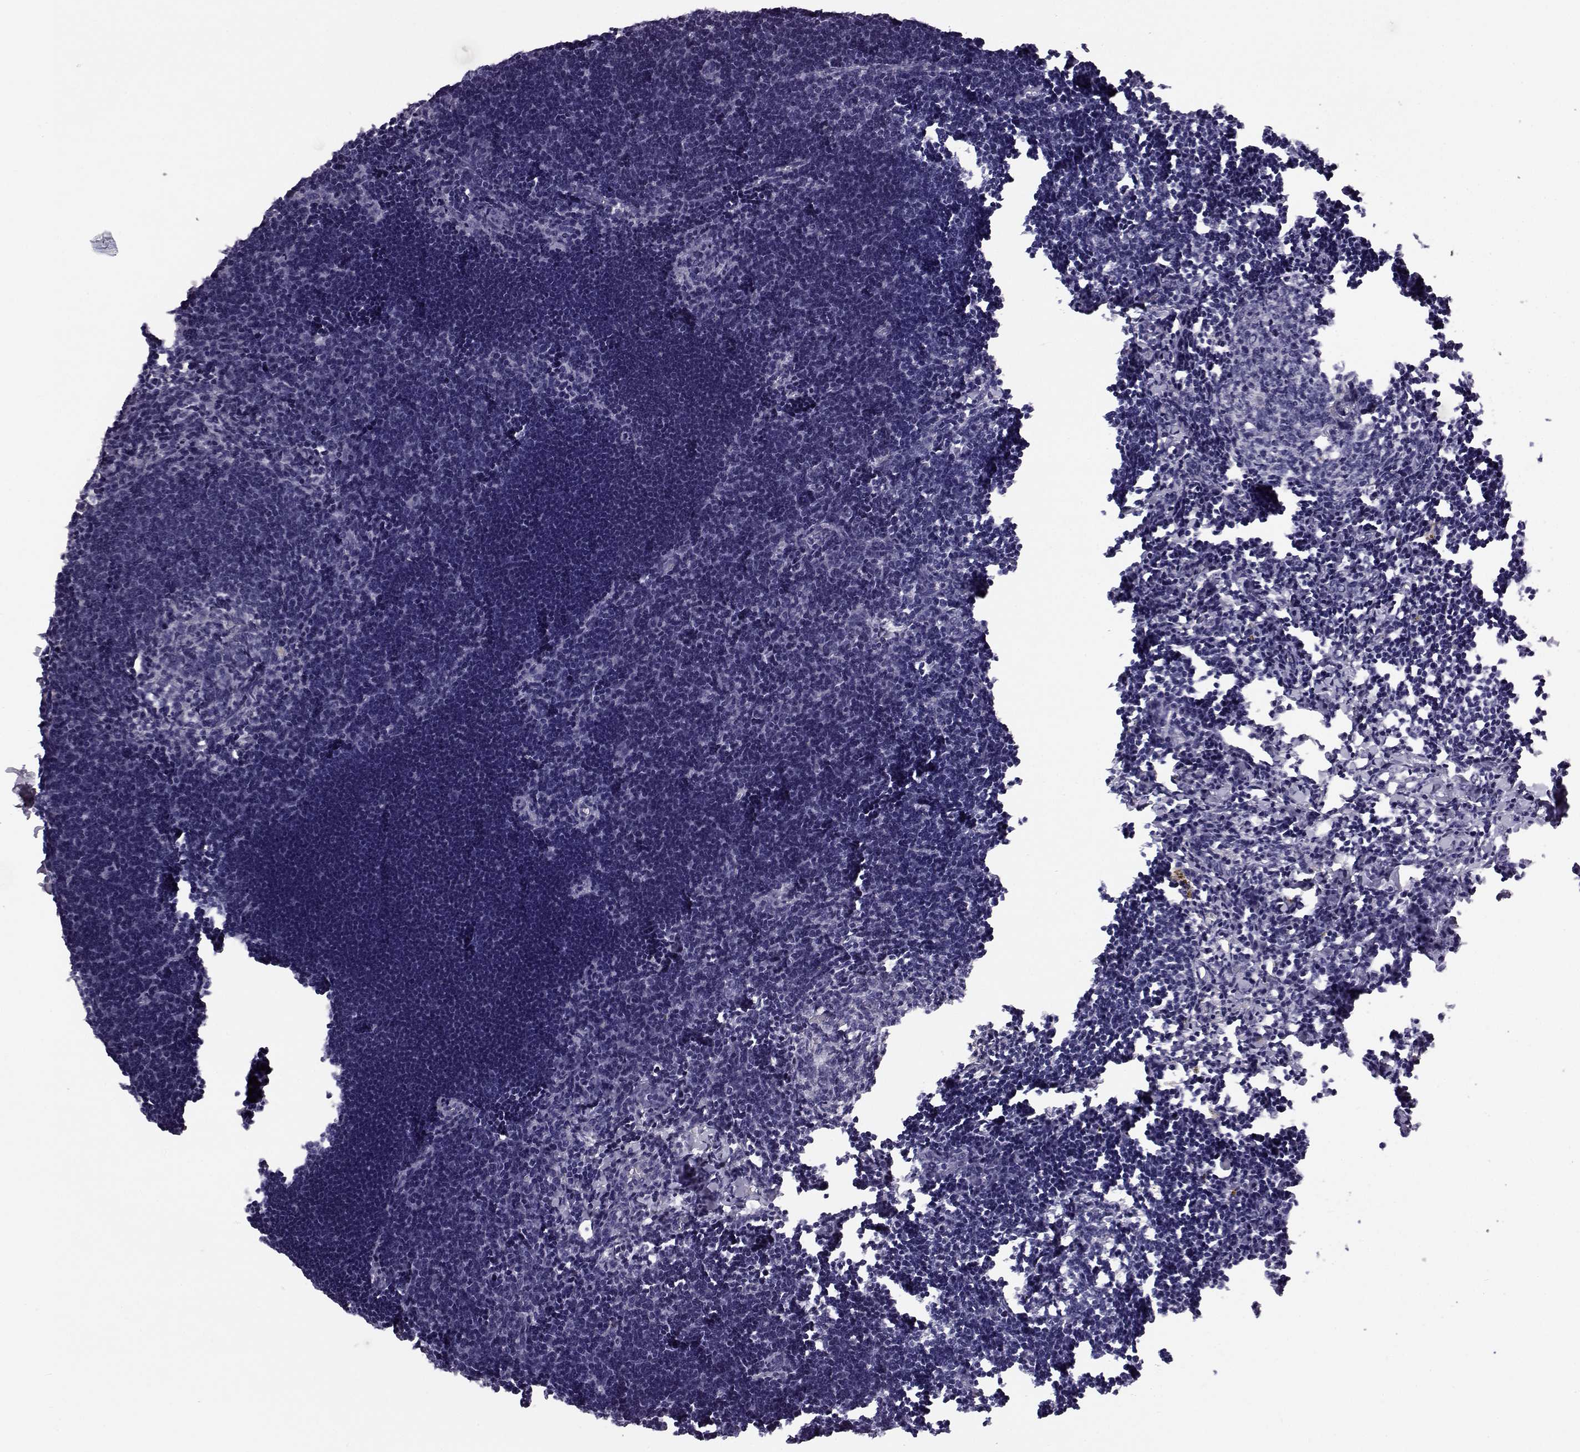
{"staining": {"intensity": "negative", "quantity": "none", "location": "none"}, "tissue": "lymph node", "cell_type": "Germinal center cells", "image_type": "normal", "snomed": [{"axis": "morphology", "description": "Normal tissue, NOS"}, {"axis": "topography", "description": "Lymph node"}], "caption": "This is an immunohistochemistry (IHC) histopathology image of benign human lymph node. There is no positivity in germinal center cells.", "gene": "ADGRG2", "patient": {"sex": "male", "age": 55}}